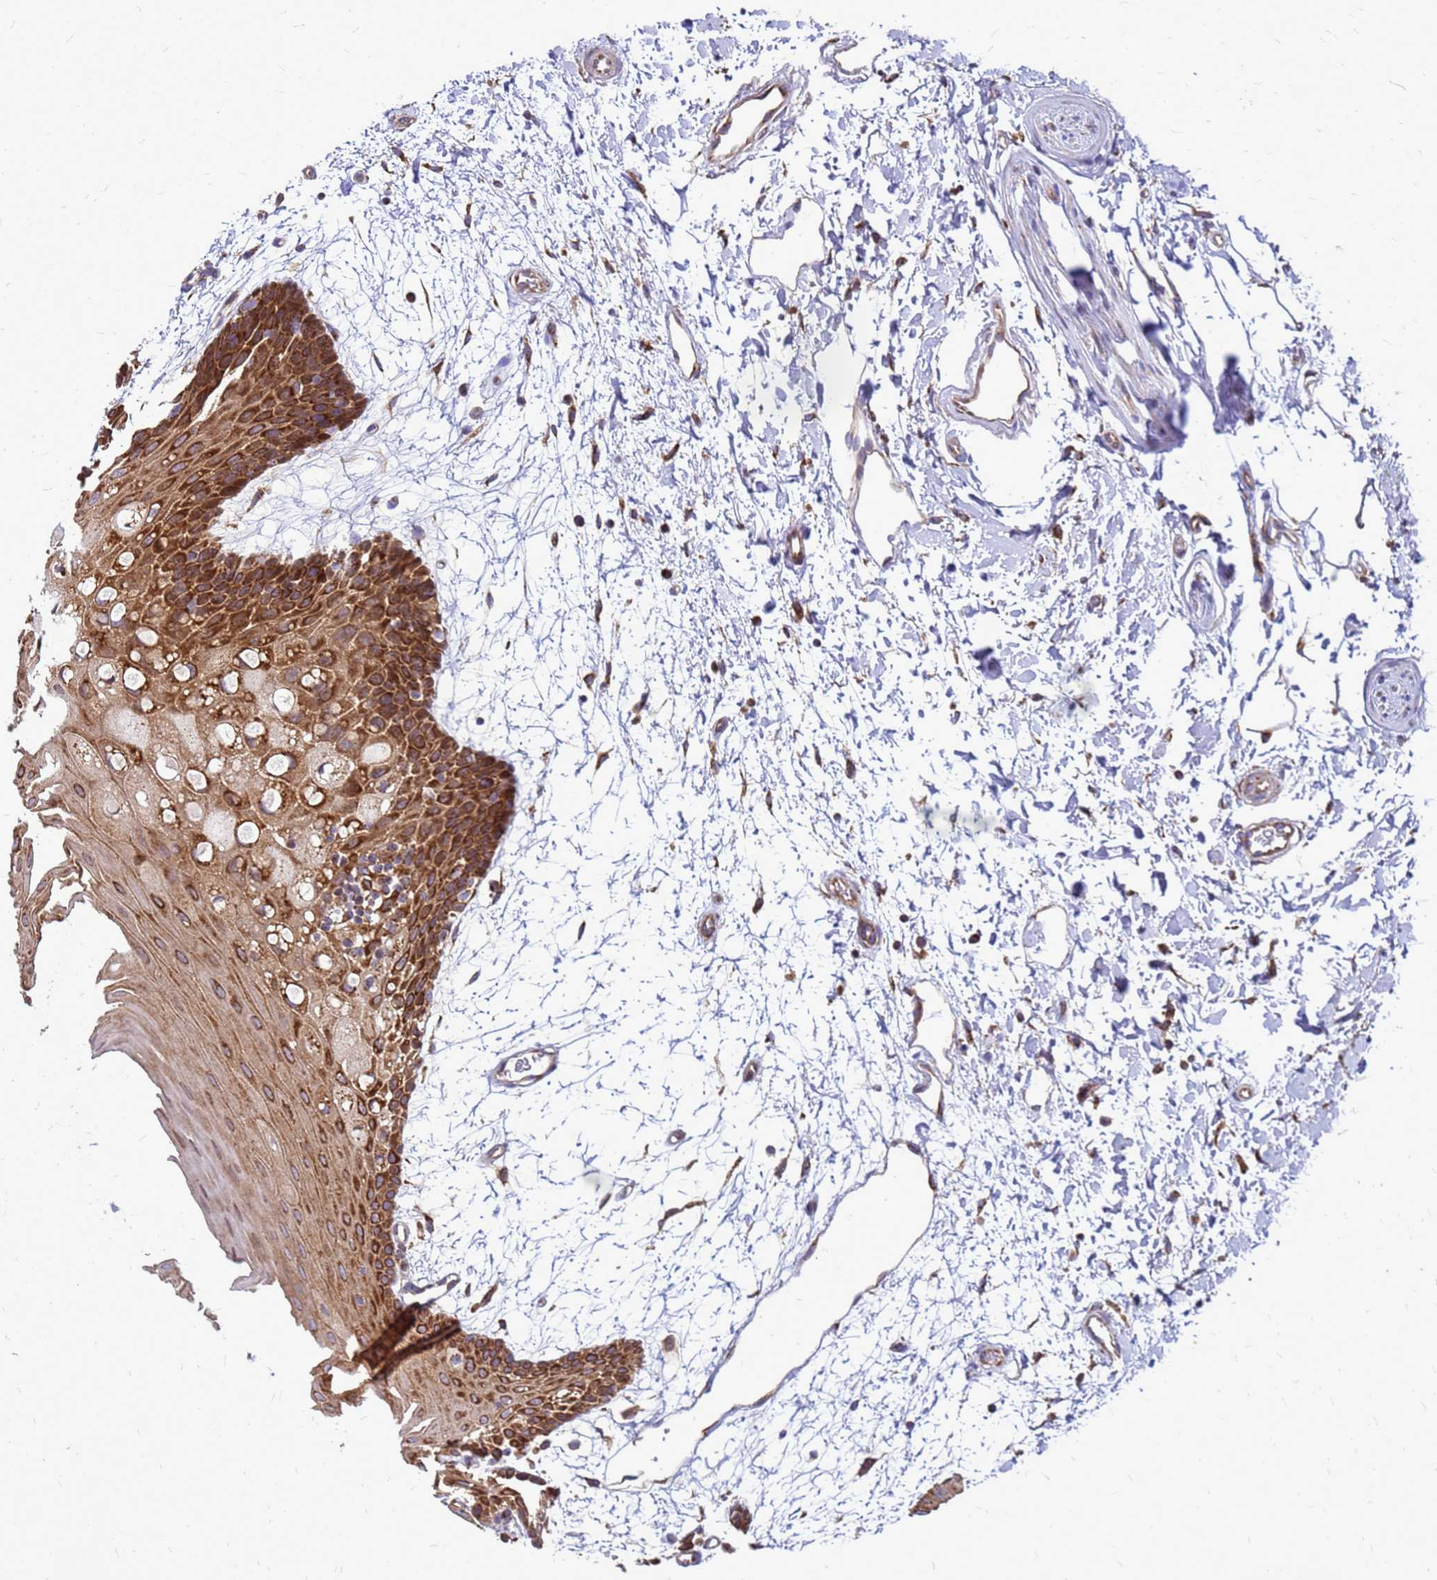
{"staining": {"intensity": "strong", "quantity": ">75%", "location": "cytoplasmic/membranous"}, "tissue": "oral mucosa", "cell_type": "Squamous epithelial cells", "image_type": "normal", "snomed": [{"axis": "morphology", "description": "Normal tissue, NOS"}, {"axis": "topography", "description": "Skeletal muscle"}, {"axis": "topography", "description": "Oral tissue"}, {"axis": "topography", "description": "Salivary gland"}, {"axis": "topography", "description": "Peripheral nerve tissue"}], "caption": "Protein staining exhibits strong cytoplasmic/membranous expression in about >75% of squamous epithelial cells in benign oral mucosa.", "gene": "FSTL4", "patient": {"sex": "male", "age": 54}}